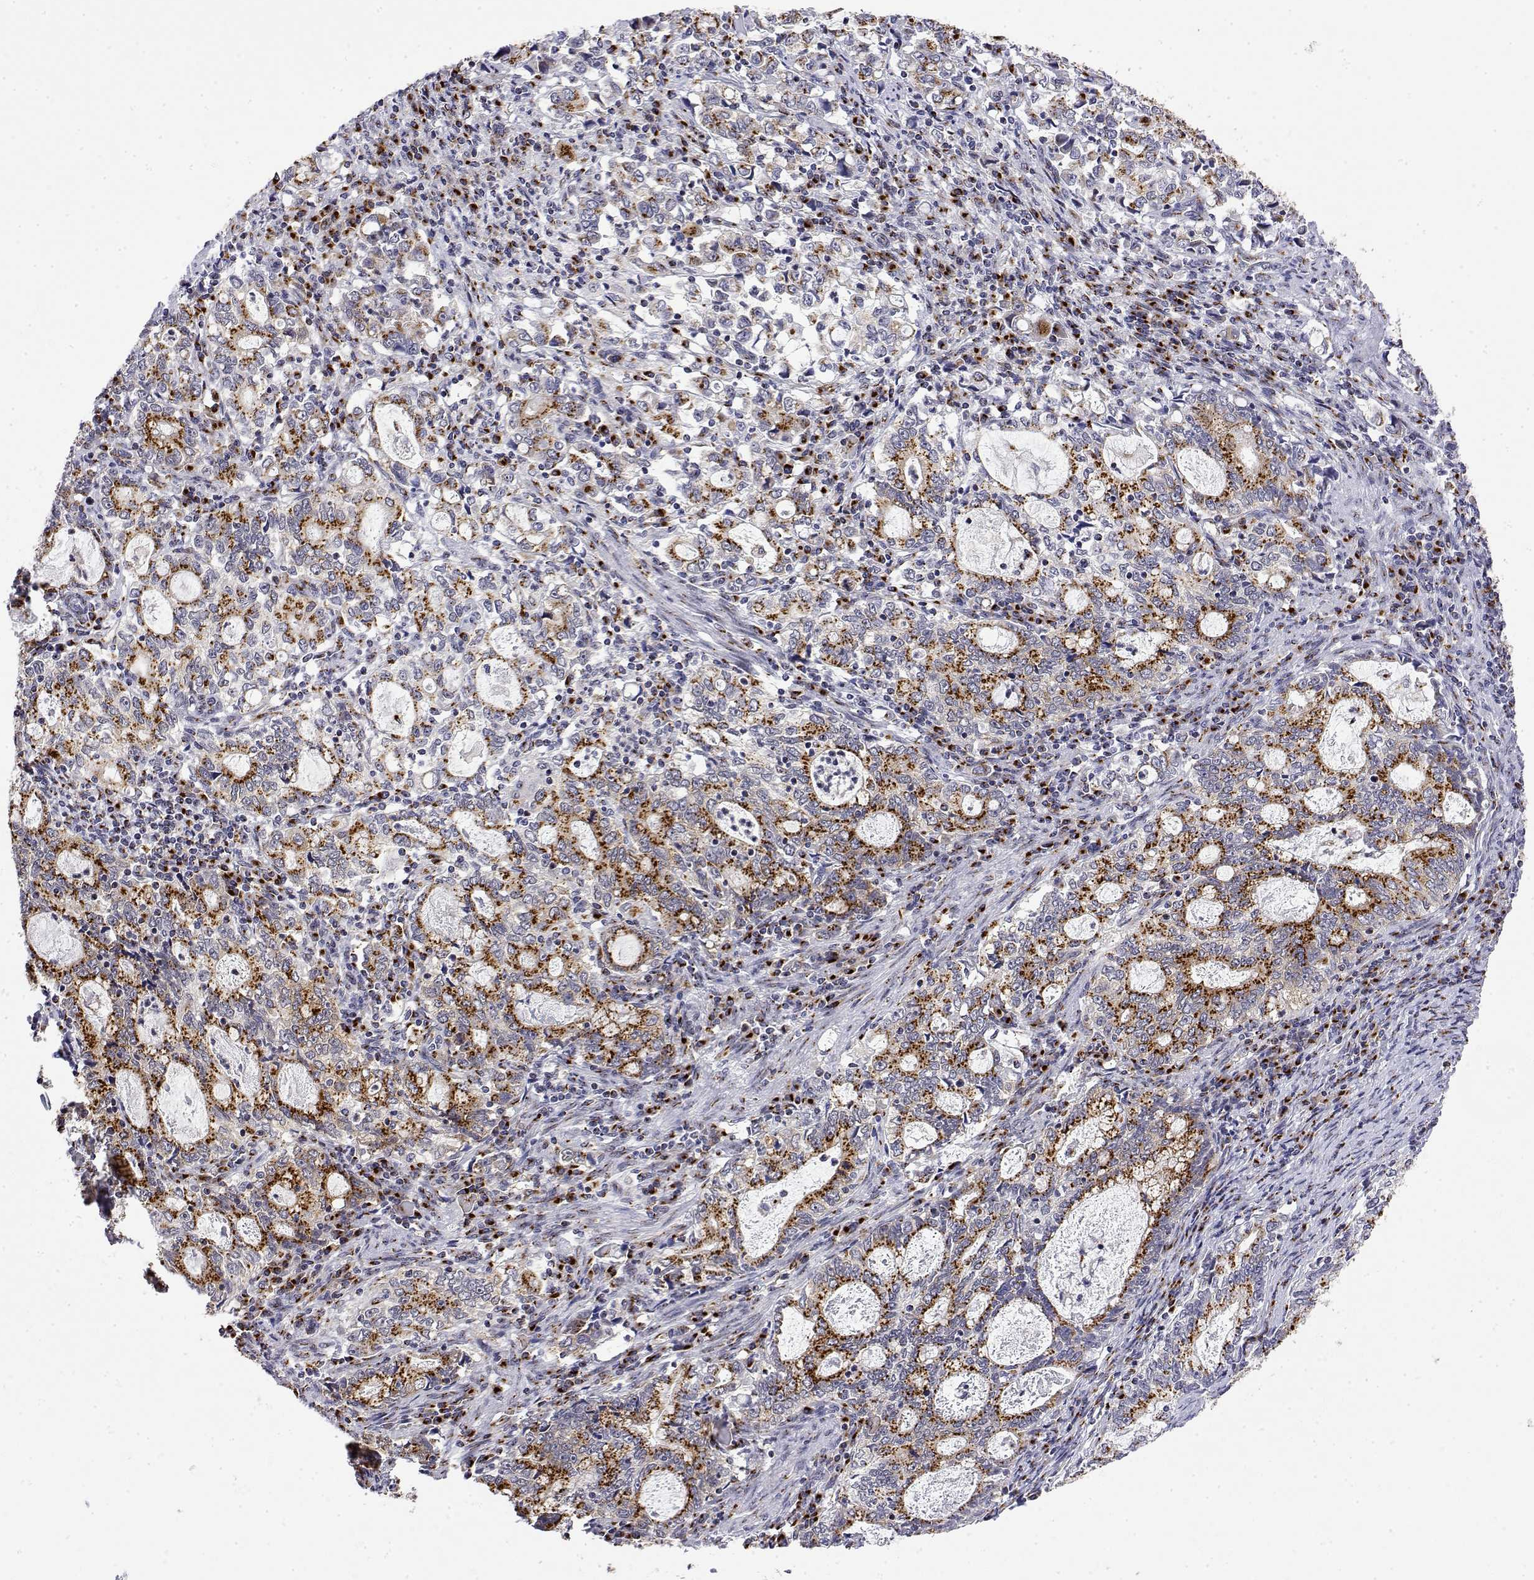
{"staining": {"intensity": "strong", "quantity": "25%-75%", "location": "cytoplasmic/membranous"}, "tissue": "stomach cancer", "cell_type": "Tumor cells", "image_type": "cancer", "snomed": [{"axis": "morphology", "description": "Adenocarcinoma, NOS"}, {"axis": "topography", "description": "Stomach, lower"}], "caption": "About 25%-75% of tumor cells in stomach adenocarcinoma show strong cytoplasmic/membranous protein positivity as visualized by brown immunohistochemical staining.", "gene": "YIPF3", "patient": {"sex": "female", "age": 72}}